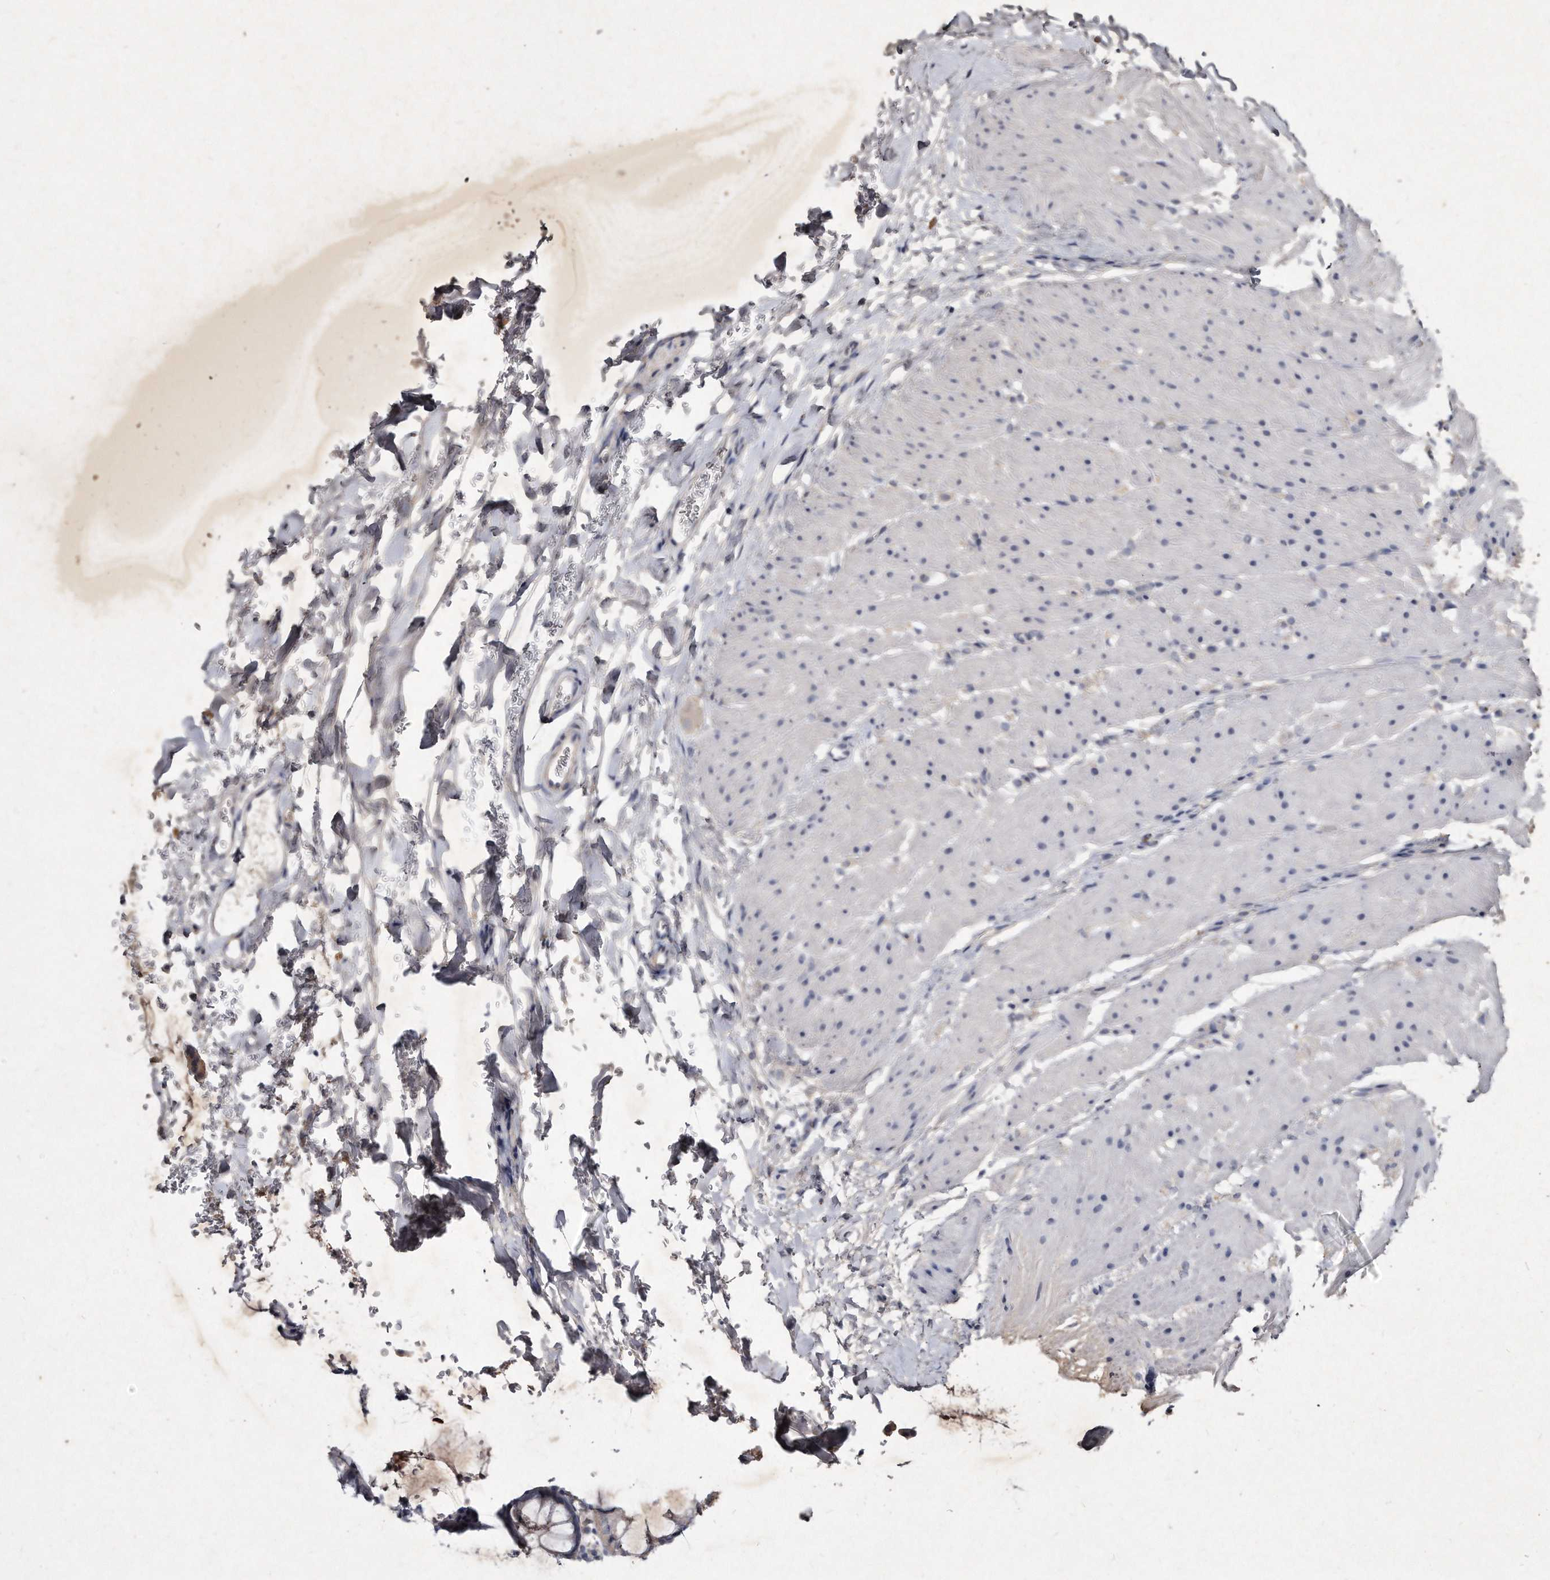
{"staining": {"intensity": "negative", "quantity": "none", "location": "none"}, "tissue": "colon", "cell_type": "Endothelial cells", "image_type": "normal", "snomed": [{"axis": "morphology", "description": "Normal tissue, NOS"}, {"axis": "topography", "description": "Colon"}], "caption": "This photomicrograph is of normal colon stained with IHC to label a protein in brown with the nuclei are counter-stained blue. There is no positivity in endothelial cells. Nuclei are stained in blue.", "gene": "KLHDC3", "patient": {"sex": "female", "age": 62}}